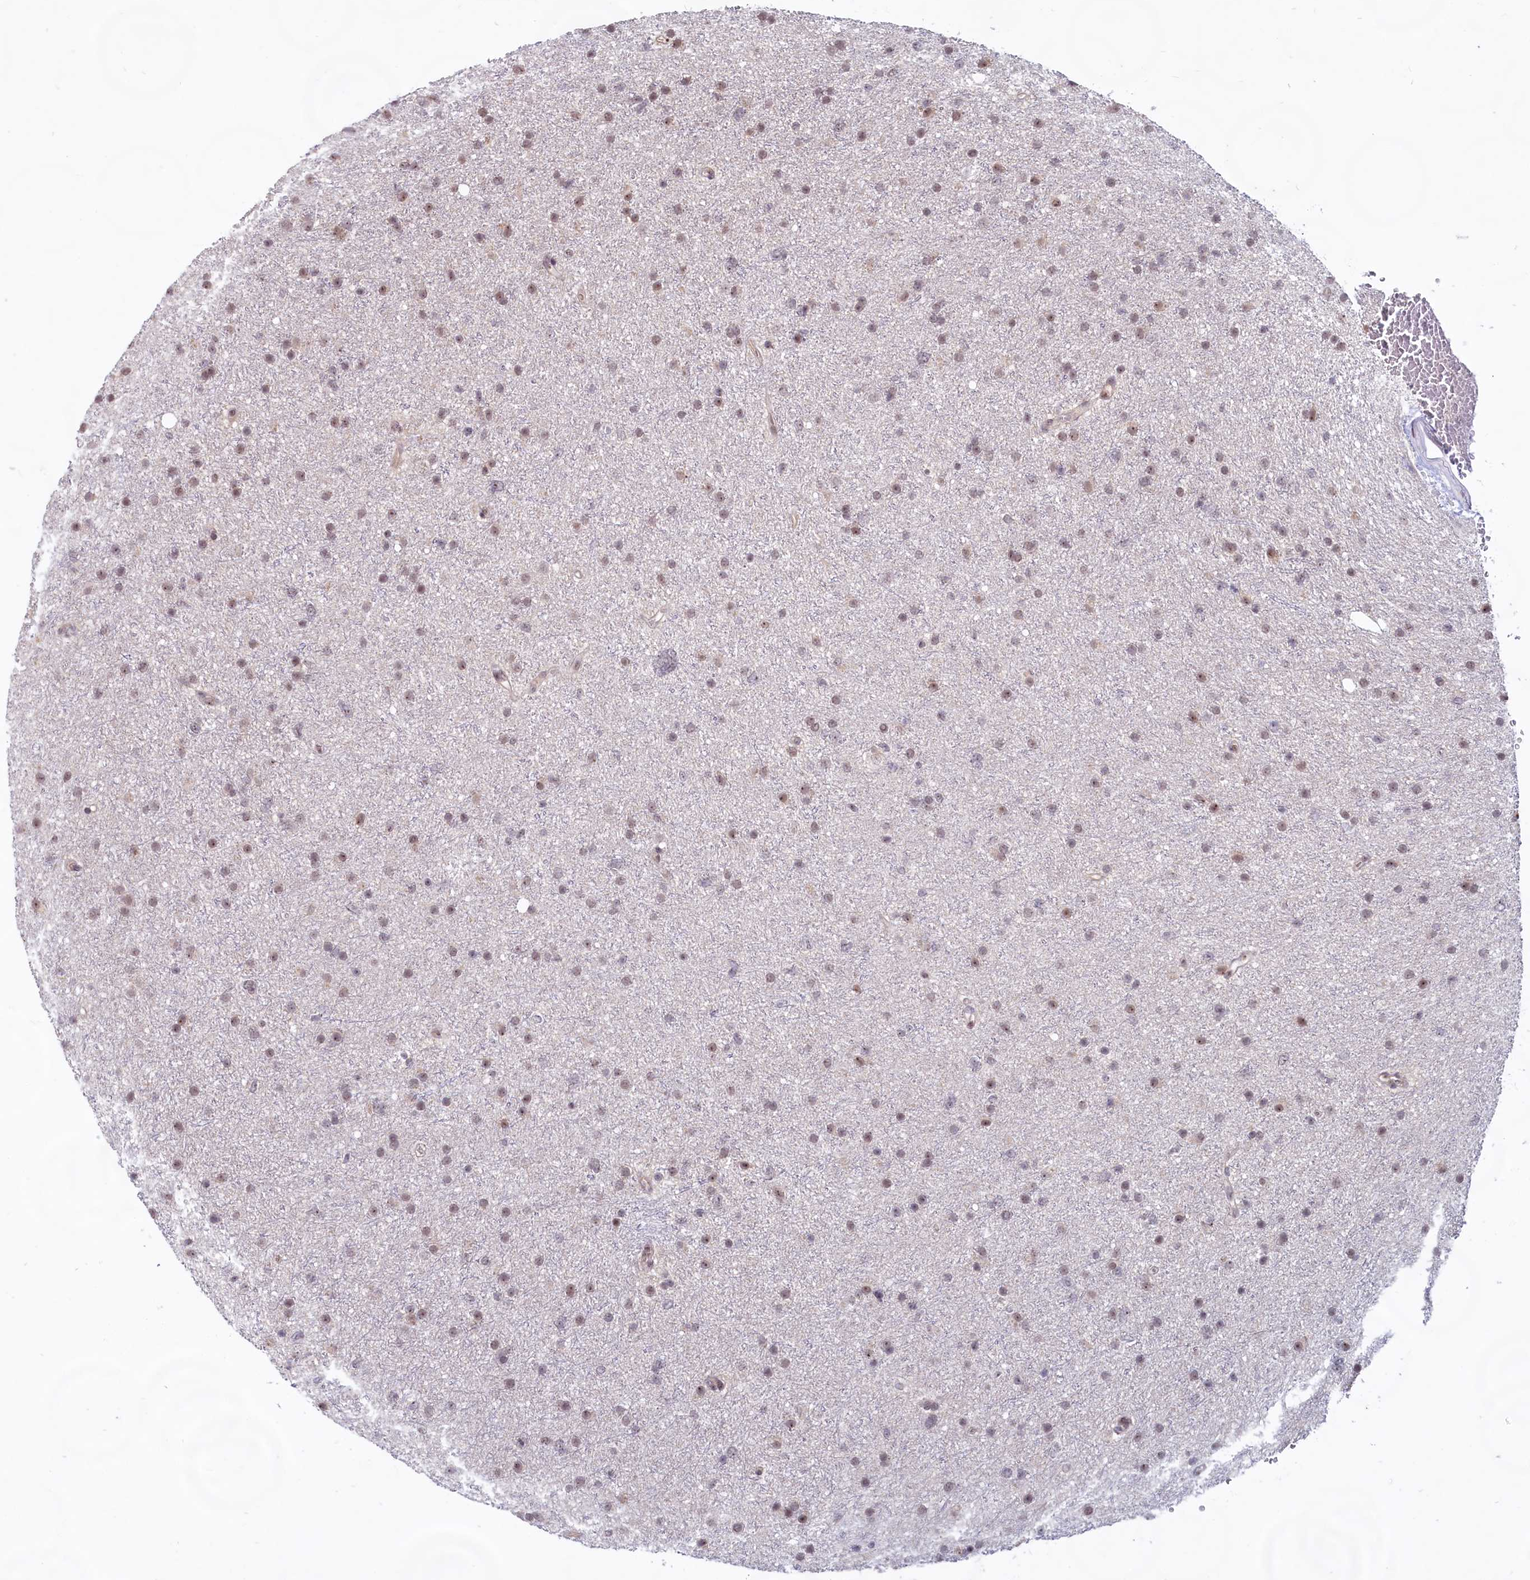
{"staining": {"intensity": "moderate", "quantity": "25%-75%", "location": "nuclear"}, "tissue": "glioma", "cell_type": "Tumor cells", "image_type": "cancer", "snomed": [{"axis": "morphology", "description": "Glioma, malignant, Low grade"}, {"axis": "topography", "description": "Cerebral cortex"}], "caption": "Malignant low-grade glioma tissue displays moderate nuclear staining in about 25%-75% of tumor cells", "gene": "C1D", "patient": {"sex": "female", "age": 39}}